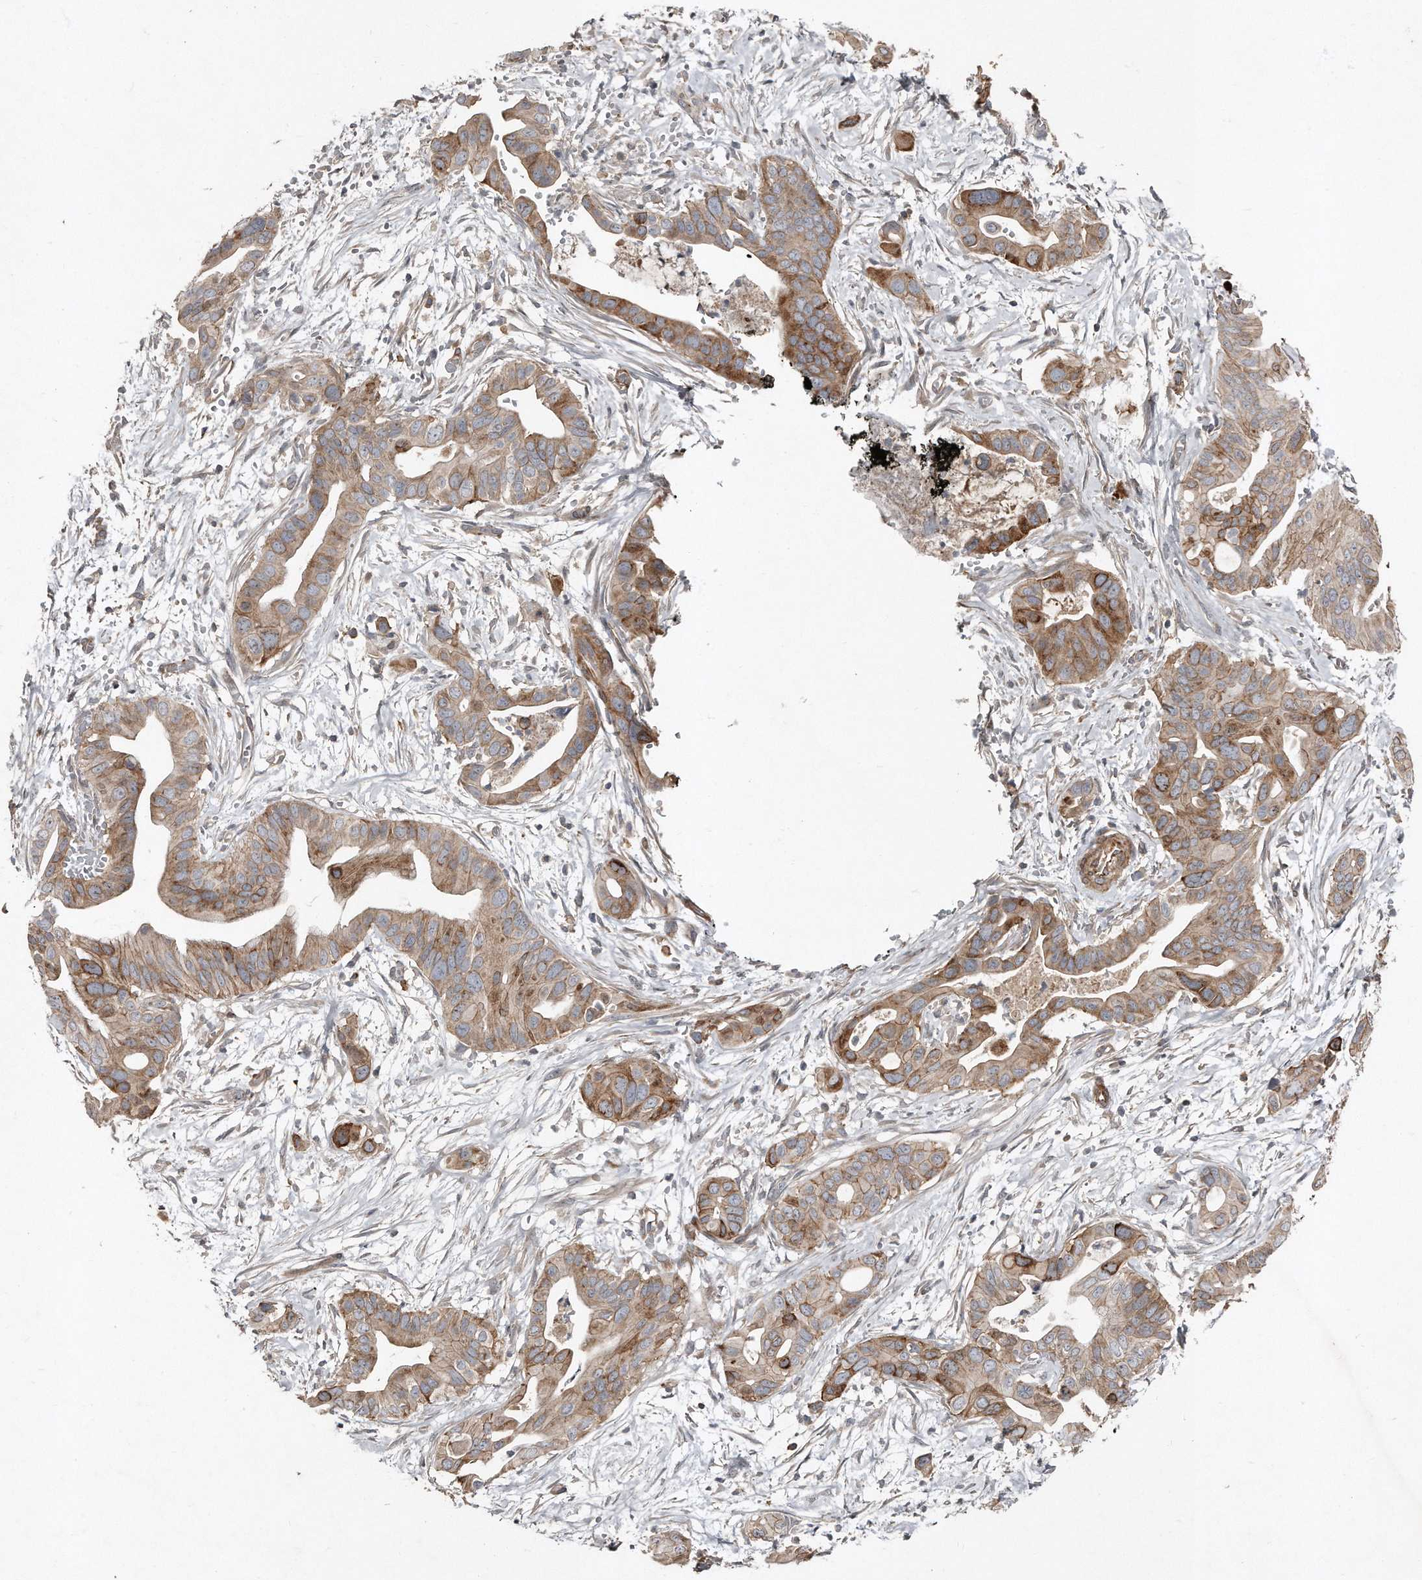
{"staining": {"intensity": "moderate", "quantity": ">75%", "location": "cytoplasmic/membranous"}, "tissue": "pancreatic cancer", "cell_type": "Tumor cells", "image_type": "cancer", "snomed": [{"axis": "morphology", "description": "Adenocarcinoma, NOS"}, {"axis": "topography", "description": "Pancreas"}], "caption": "Pancreatic cancer (adenocarcinoma) stained with a protein marker reveals moderate staining in tumor cells.", "gene": "SNAP47", "patient": {"sex": "male", "age": 66}}